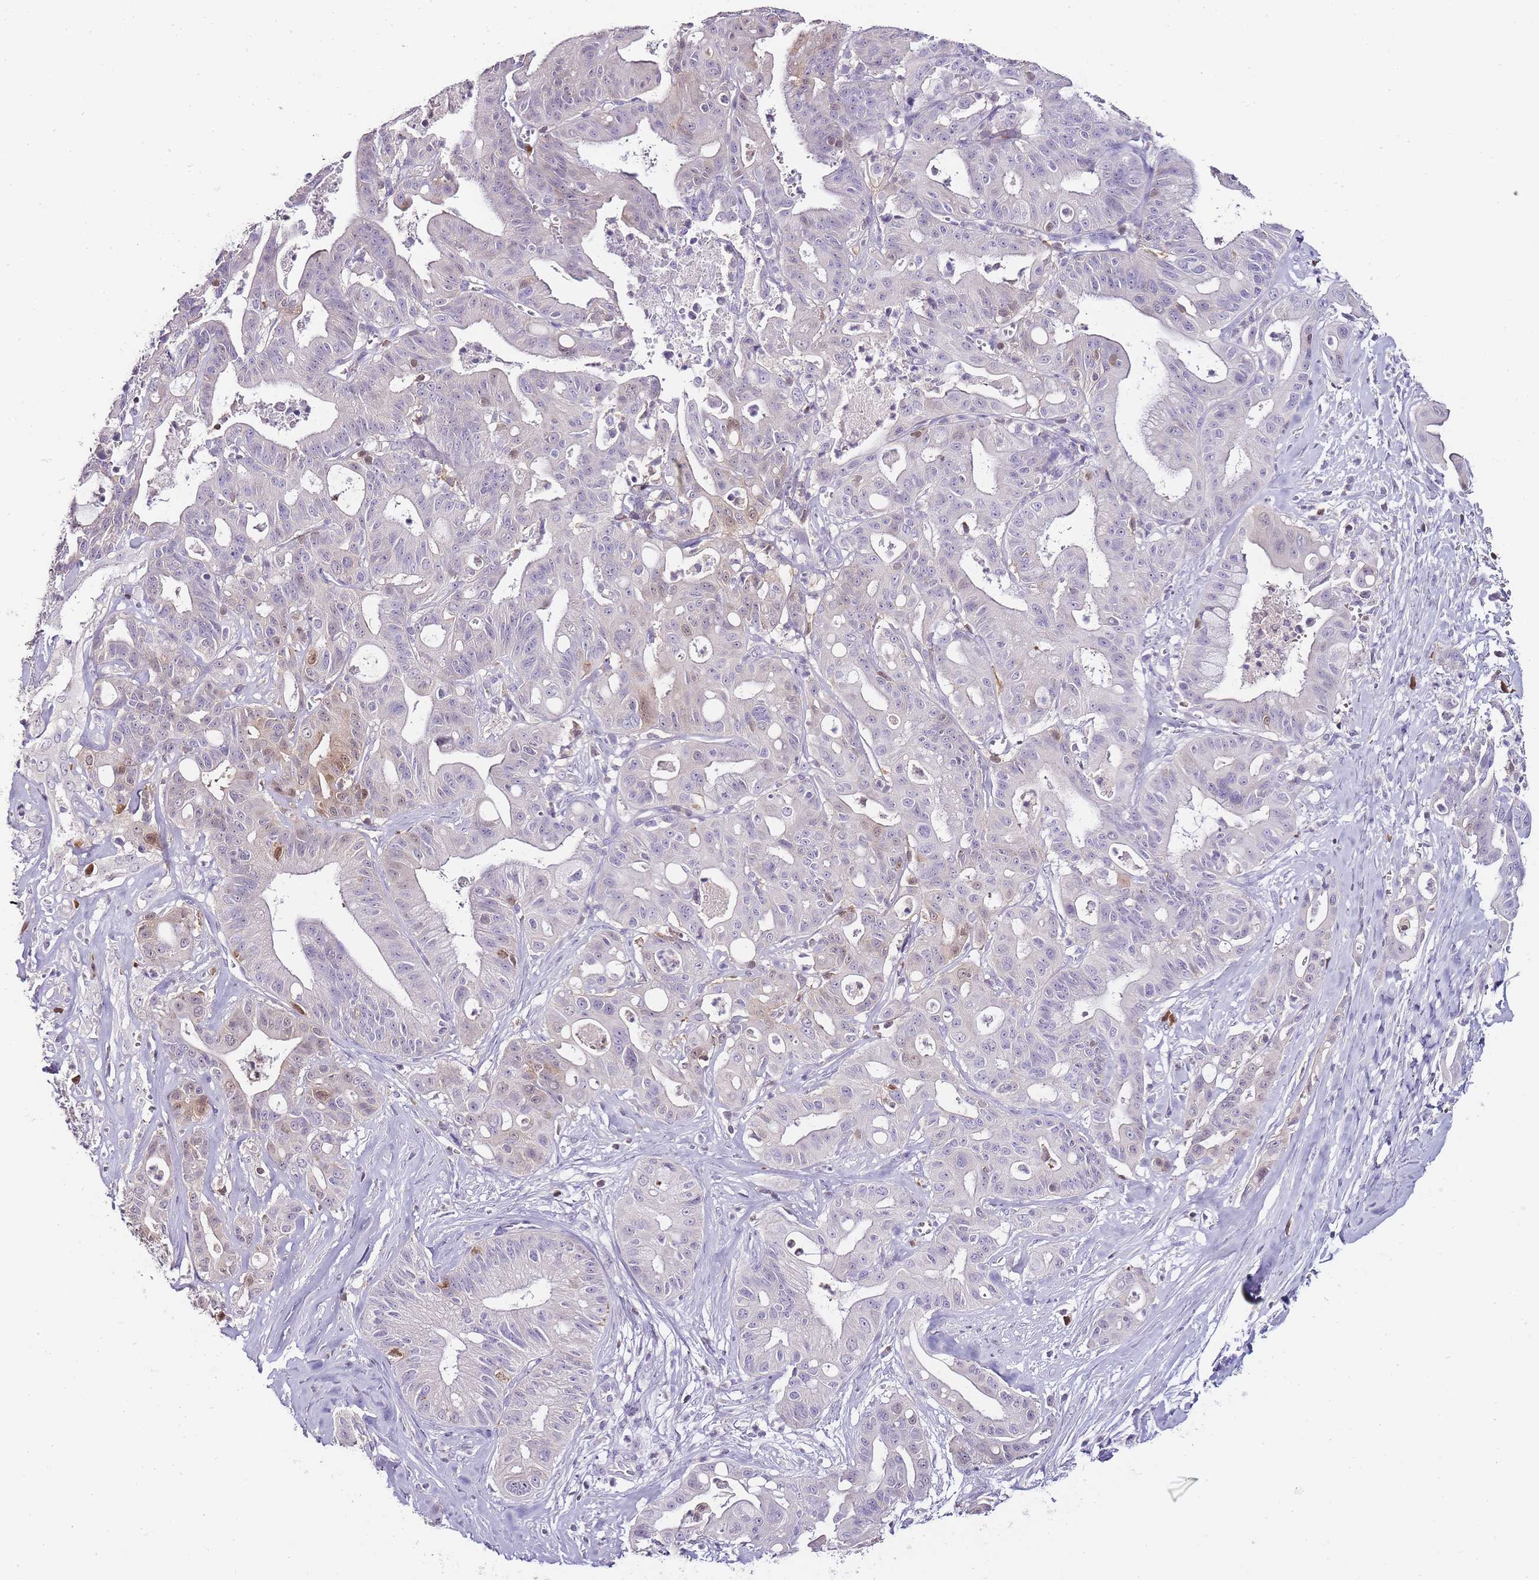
{"staining": {"intensity": "negative", "quantity": "none", "location": "none"}, "tissue": "ovarian cancer", "cell_type": "Tumor cells", "image_type": "cancer", "snomed": [{"axis": "morphology", "description": "Cystadenocarcinoma, mucinous, NOS"}, {"axis": "topography", "description": "Ovary"}], "caption": "DAB (3,3'-diaminobenzidine) immunohistochemical staining of ovarian mucinous cystadenocarcinoma exhibits no significant staining in tumor cells.", "gene": "ZBP1", "patient": {"sex": "female", "age": 70}}